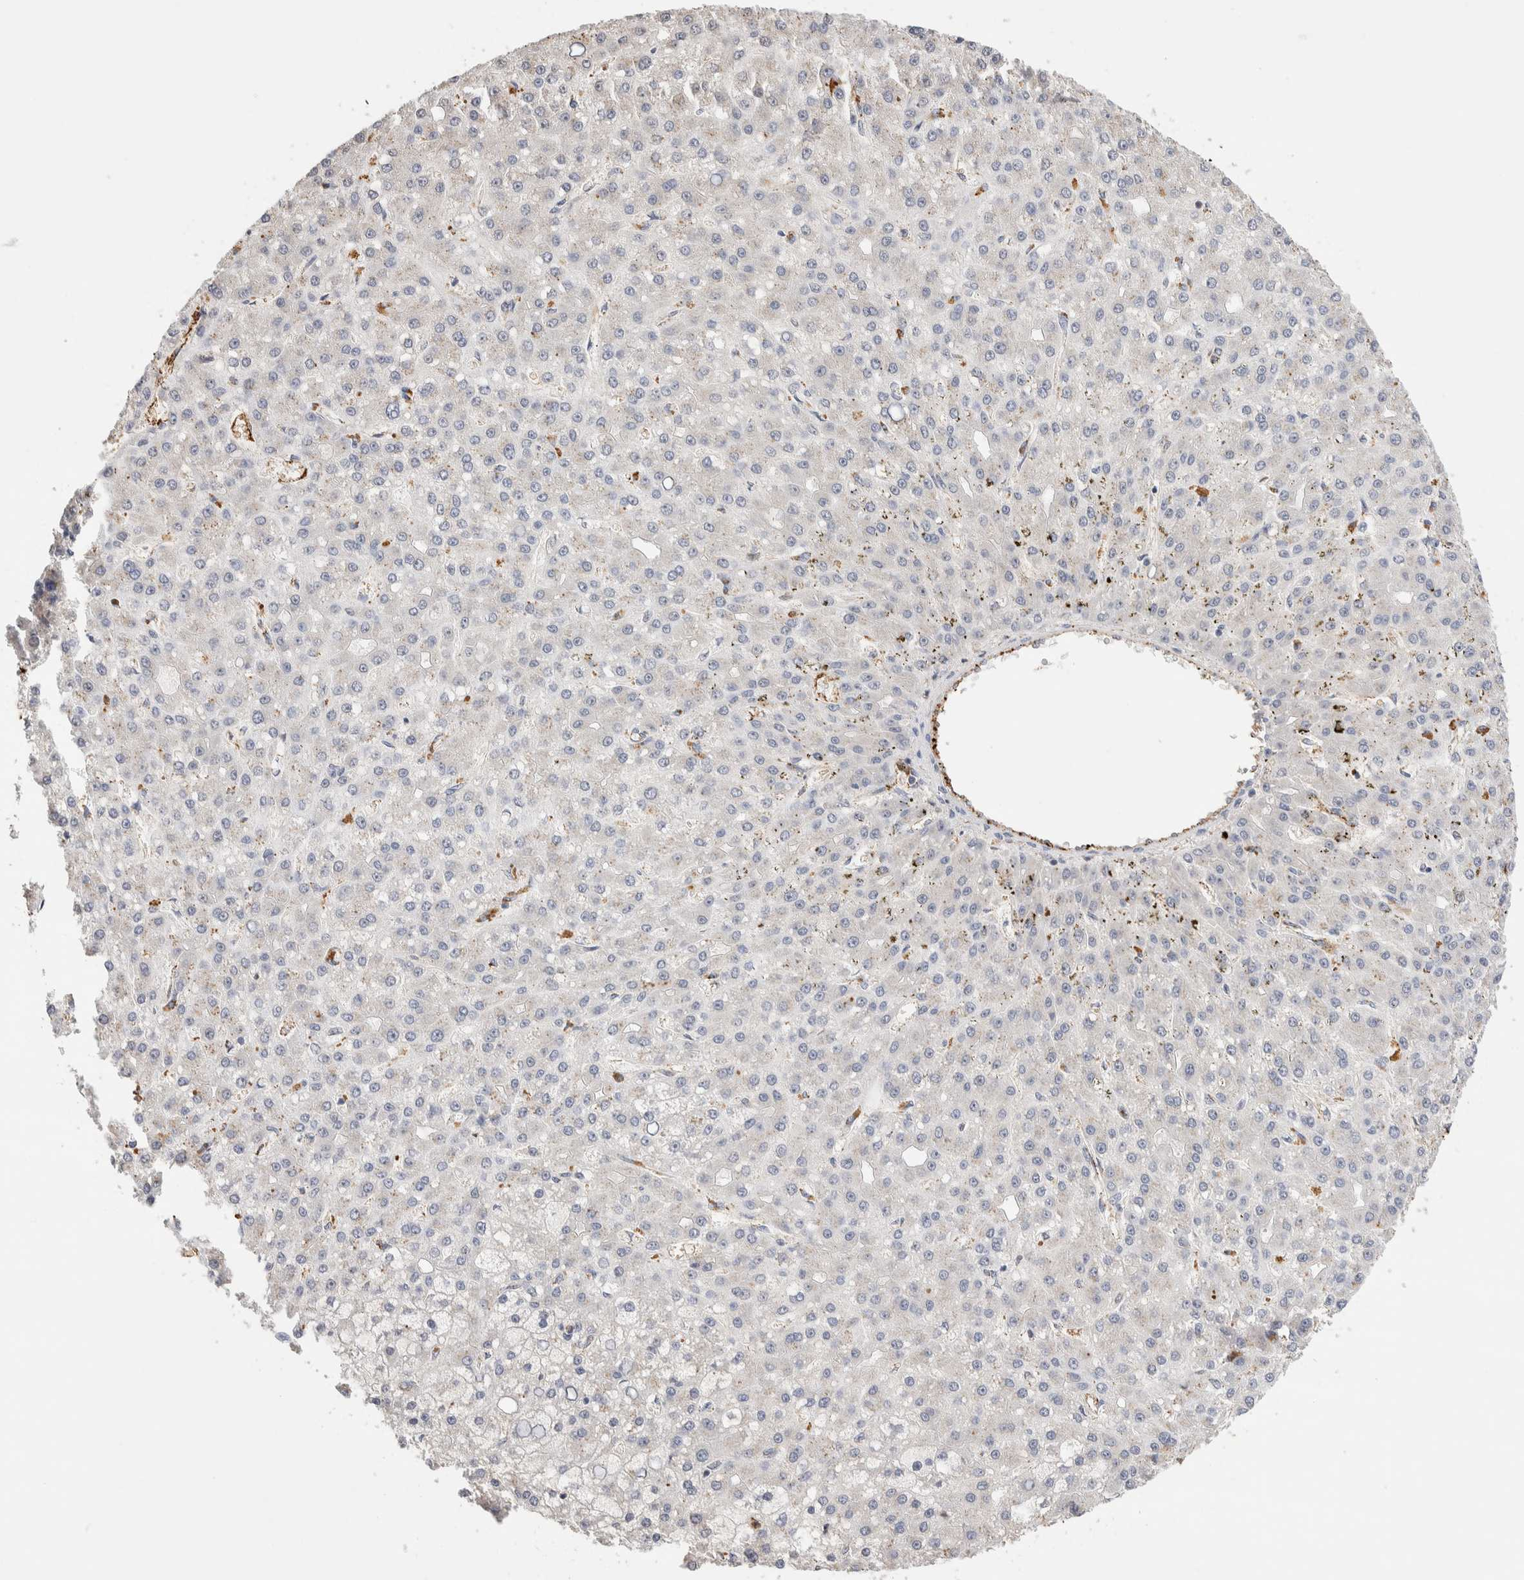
{"staining": {"intensity": "negative", "quantity": "none", "location": "none"}, "tissue": "liver cancer", "cell_type": "Tumor cells", "image_type": "cancer", "snomed": [{"axis": "morphology", "description": "Carcinoma, Hepatocellular, NOS"}, {"axis": "topography", "description": "Liver"}], "caption": "DAB (3,3'-diaminobenzidine) immunohistochemical staining of liver cancer (hepatocellular carcinoma) demonstrates no significant staining in tumor cells.", "gene": "NSMAF", "patient": {"sex": "male", "age": 67}}